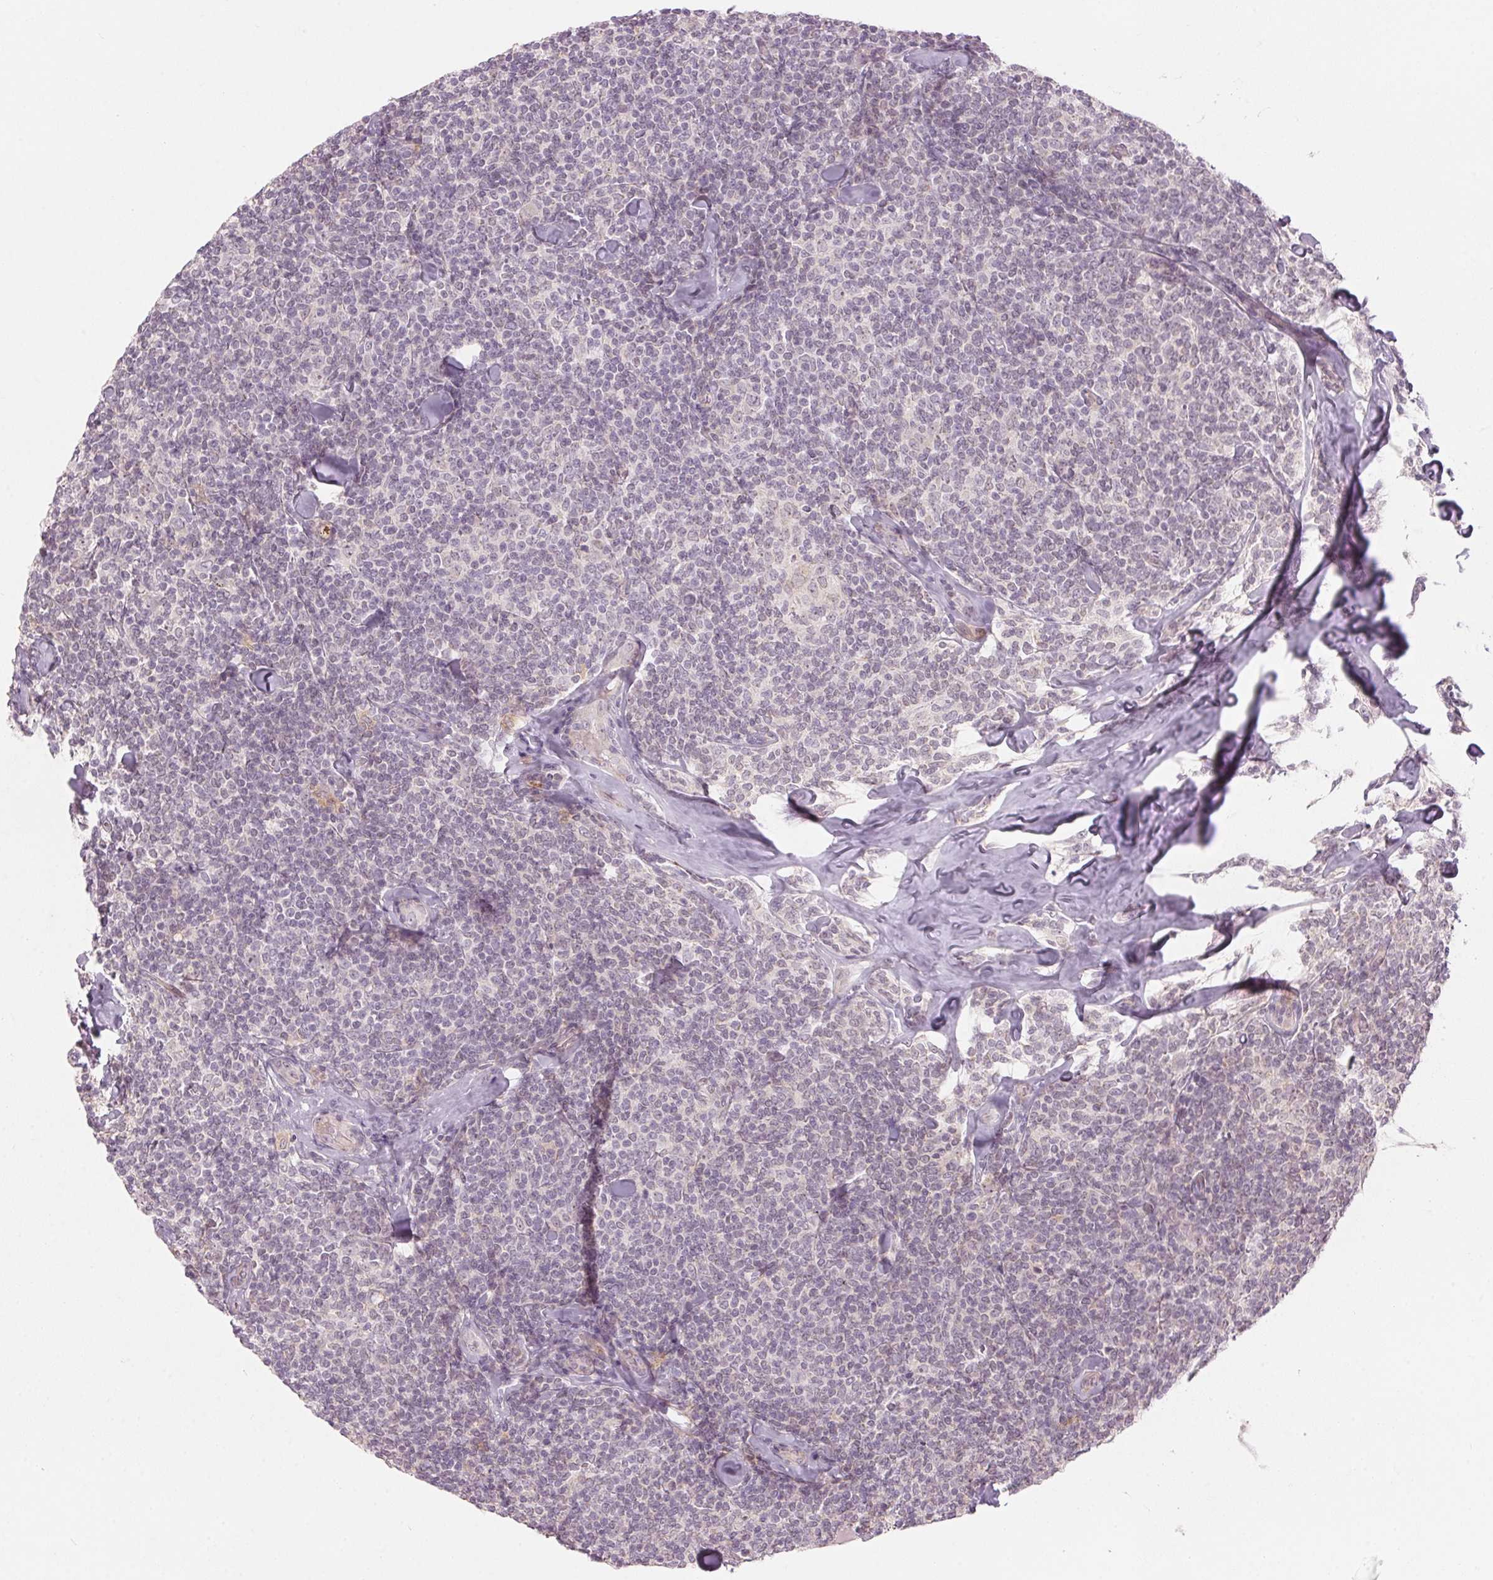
{"staining": {"intensity": "negative", "quantity": "none", "location": "none"}, "tissue": "lymphoma", "cell_type": "Tumor cells", "image_type": "cancer", "snomed": [{"axis": "morphology", "description": "Malignant lymphoma, non-Hodgkin's type, Low grade"}, {"axis": "topography", "description": "Lymph node"}], "caption": "Image shows no significant protein staining in tumor cells of low-grade malignant lymphoma, non-Hodgkin's type.", "gene": "TMED6", "patient": {"sex": "female", "age": 56}}